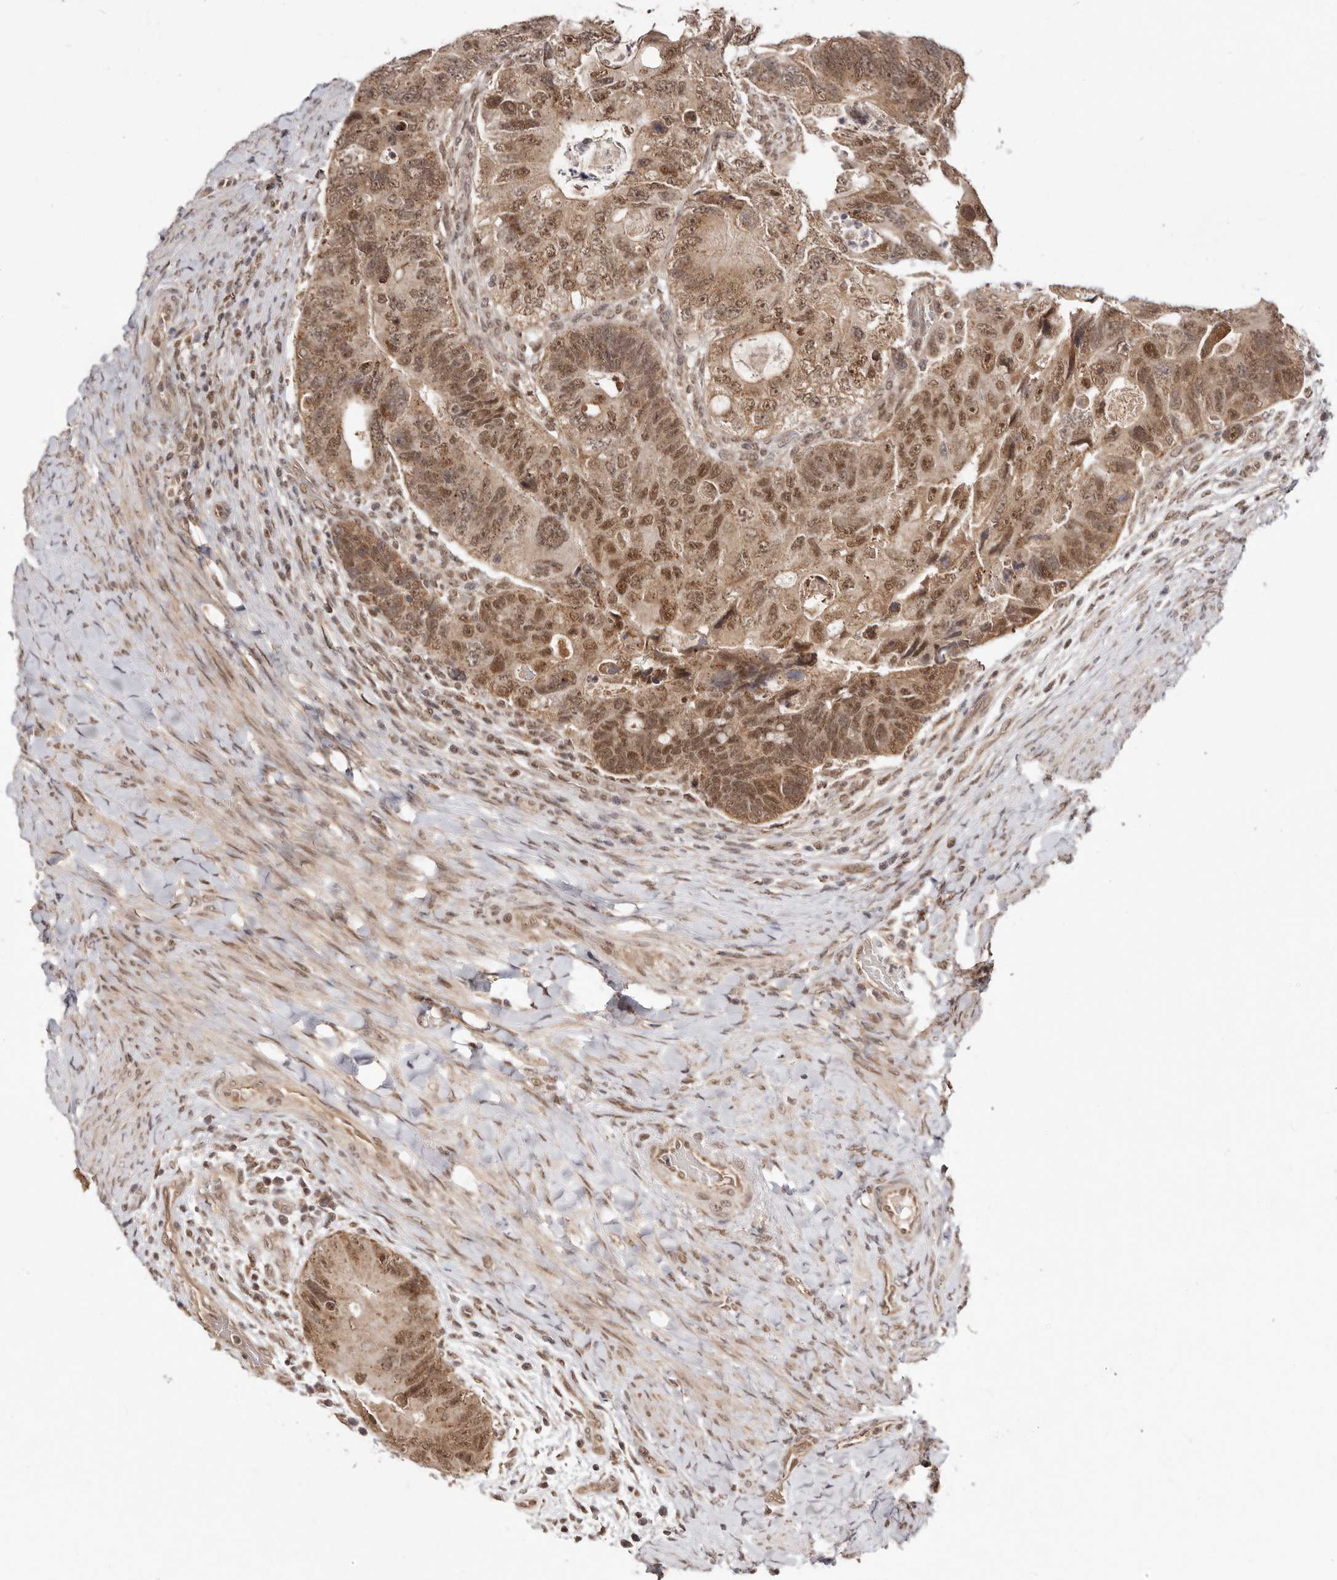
{"staining": {"intensity": "moderate", "quantity": ">75%", "location": "cytoplasmic/membranous,nuclear"}, "tissue": "colorectal cancer", "cell_type": "Tumor cells", "image_type": "cancer", "snomed": [{"axis": "morphology", "description": "Adenocarcinoma, NOS"}, {"axis": "topography", "description": "Rectum"}], "caption": "Immunohistochemical staining of human adenocarcinoma (colorectal) shows medium levels of moderate cytoplasmic/membranous and nuclear expression in about >75% of tumor cells. (IHC, brightfield microscopy, high magnification).", "gene": "MED8", "patient": {"sex": "male", "age": 59}}